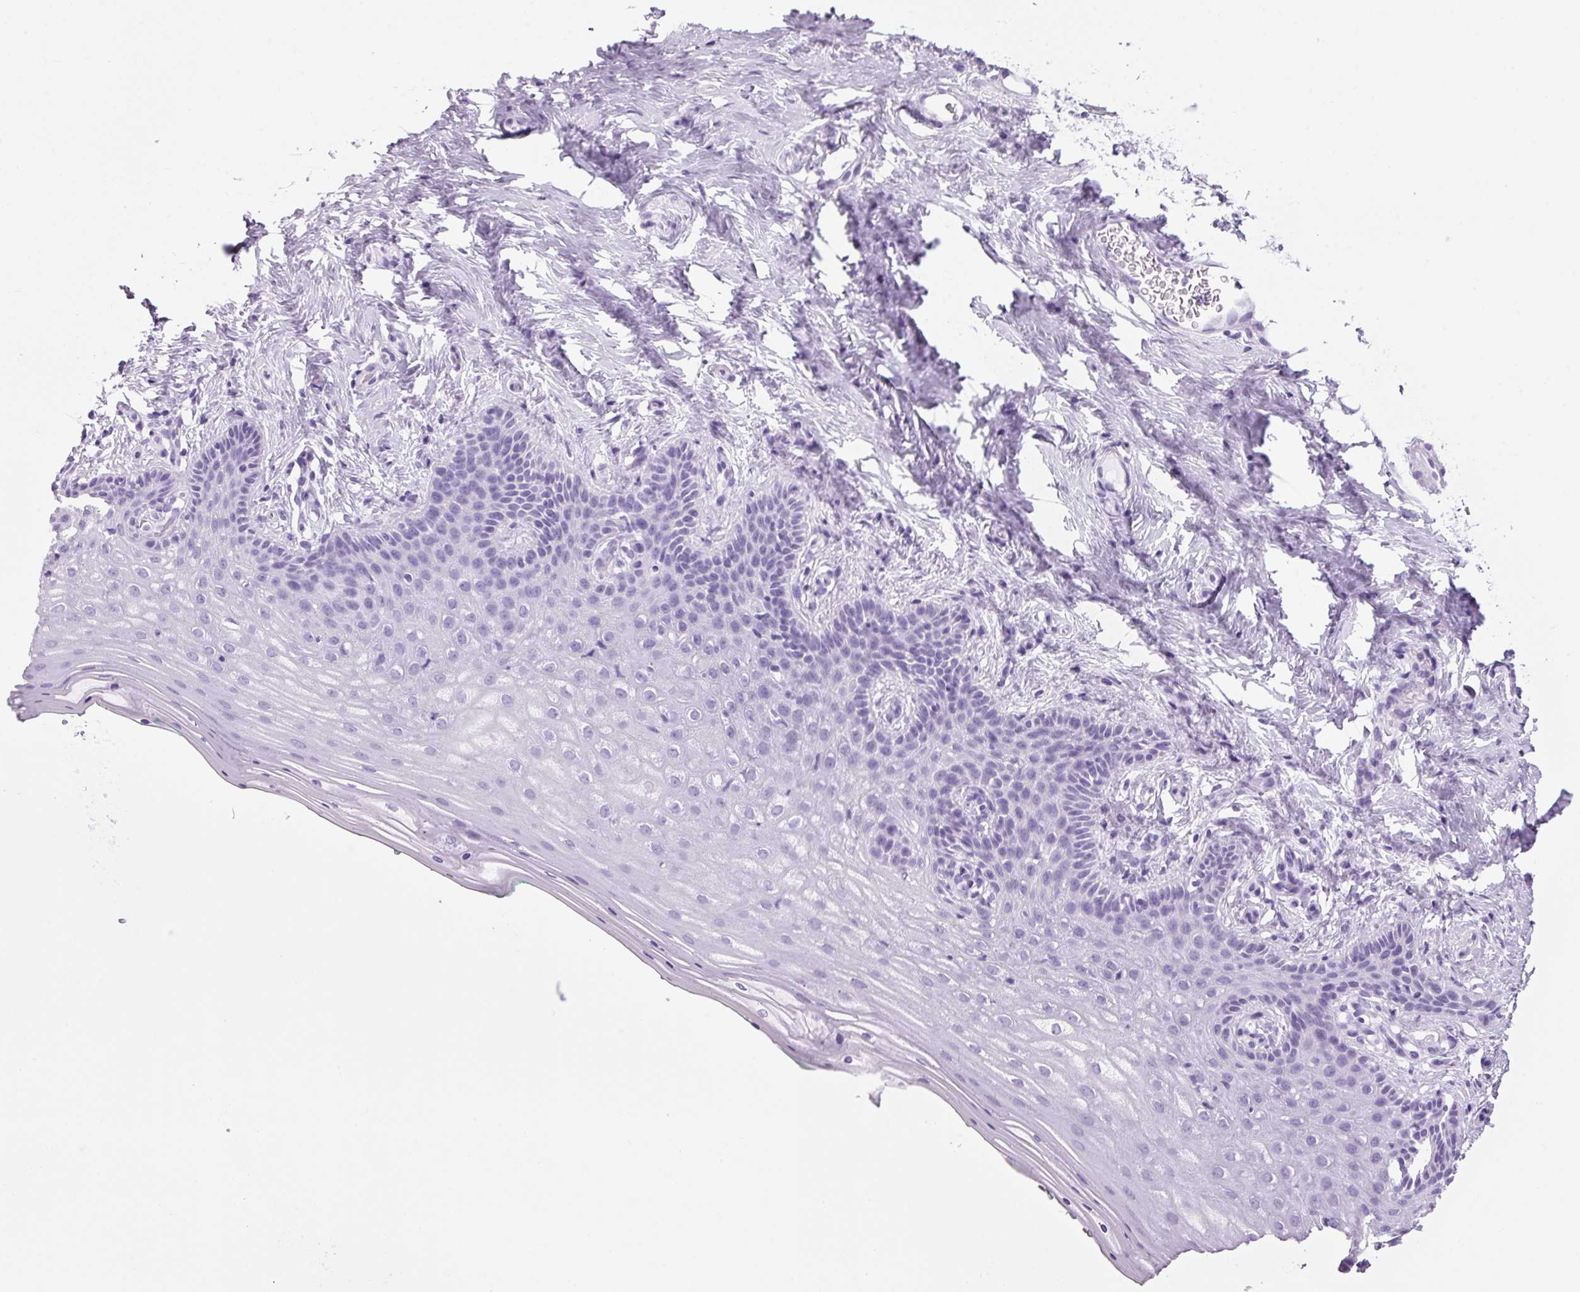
{"staining": {"intensity": "negative", "quantity": "none", "location": "none"}, "tissue": "vagina", "cell_type": "Squamous epithelial cells", "image_type": "normal", "snomed": [{"axis": "morphology", "description": "Normal tissue, NOS"}, {"axis": "topography", "description": "Vagina"}], "caption": "The histopathology image shows no significant positivity in squamous epithelial cells of vagina.", "gene": "PPP1R1A", "patient": {"sex": "female", "age": 45}}